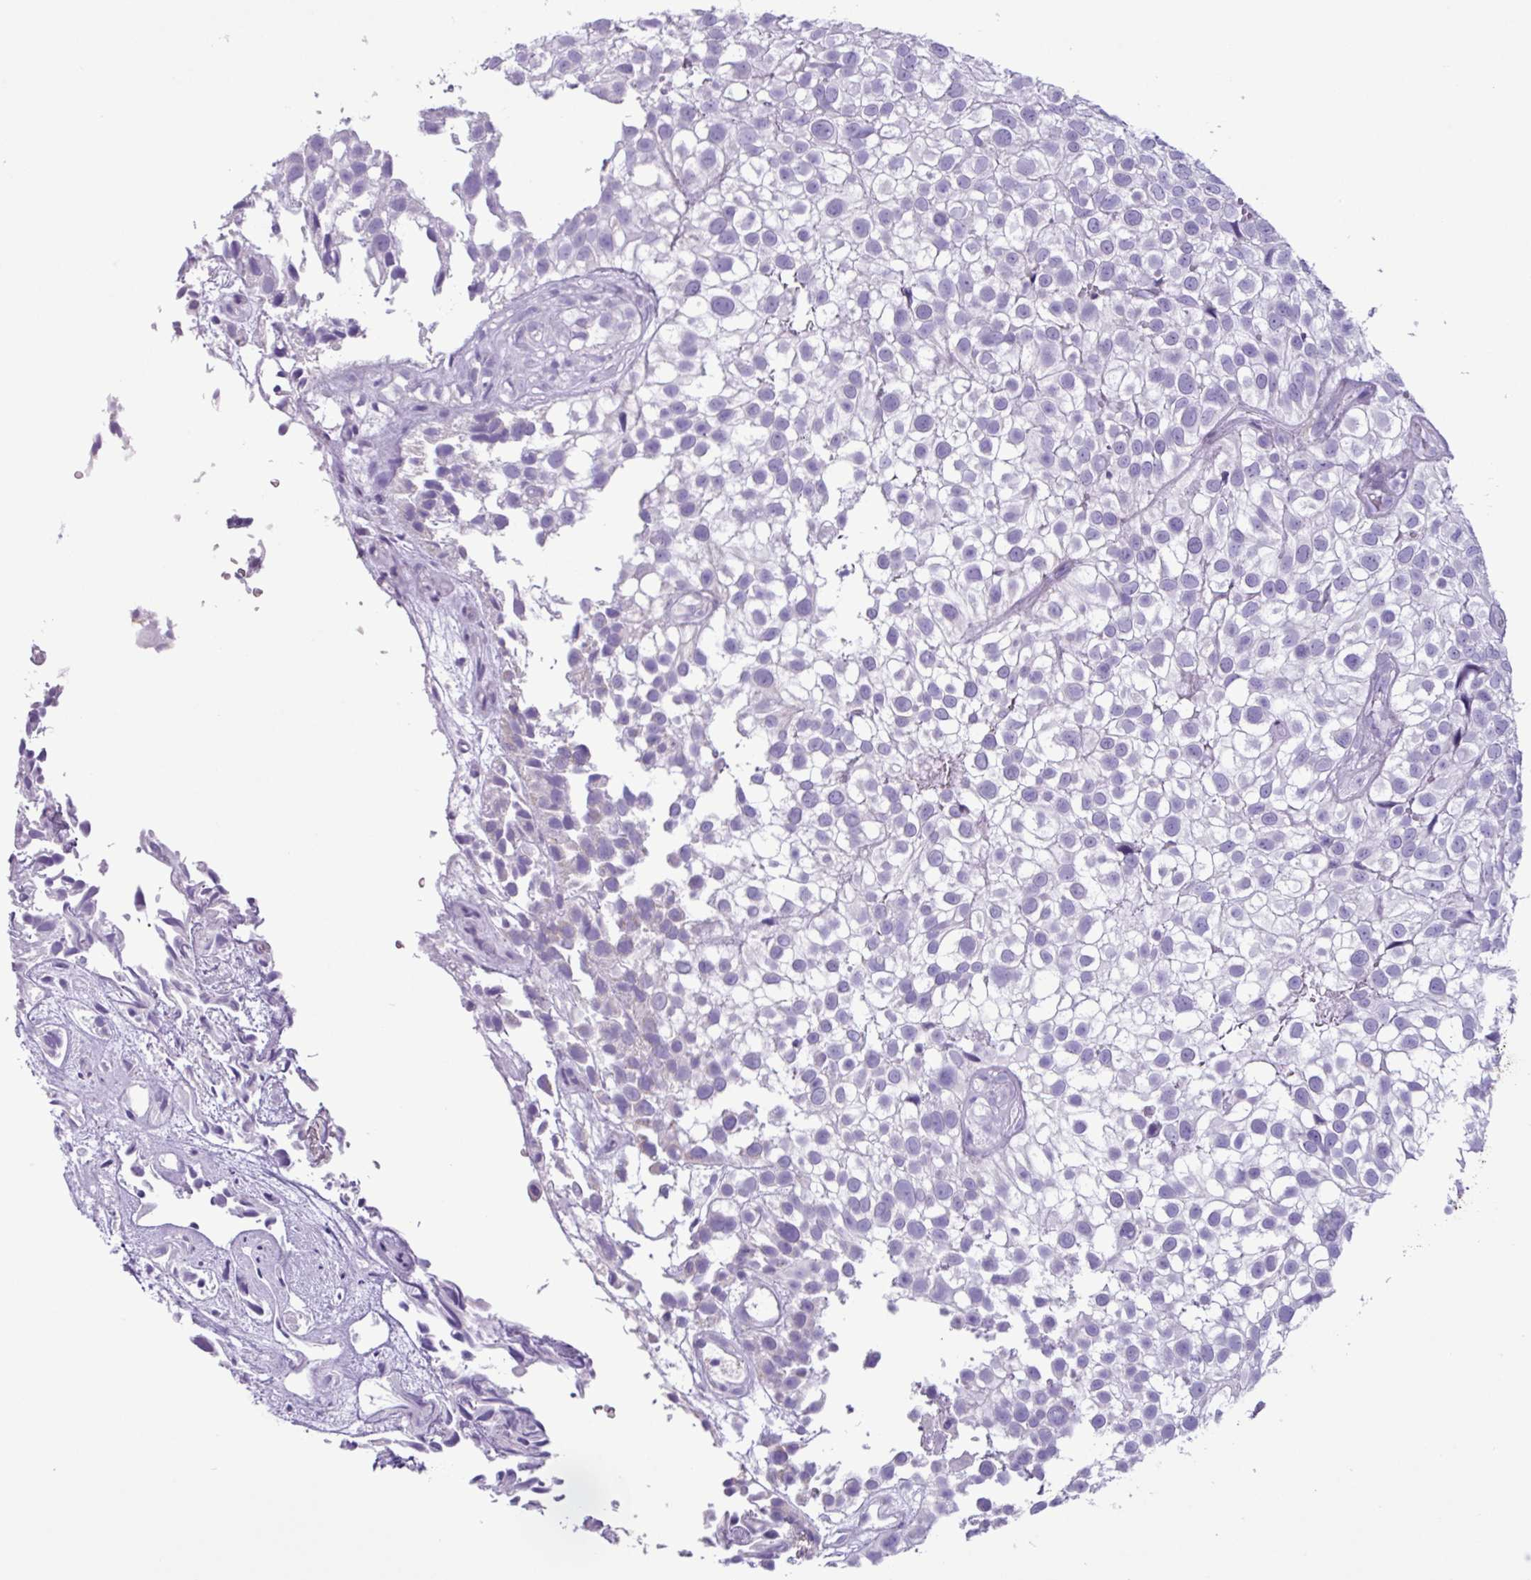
{"staining": {"intensity": "negative", "quantity": "none", "location": "none"}, "tissue": "urothelial cancer", "cell_type": "Tumor cells", "image_type": "cancer", "snomed": [{"axis": "morphology", "description": "Urothelial carcinoma, High grade"}, {"axis": "topography", "description": "Urinary bladder"}], "caption": "Urothelial cancer was stained to show a protein in brown. There is no significant staining in tumor cells.", "gene": "AGO3", "patient": {"sex": "male", "age": 56}}